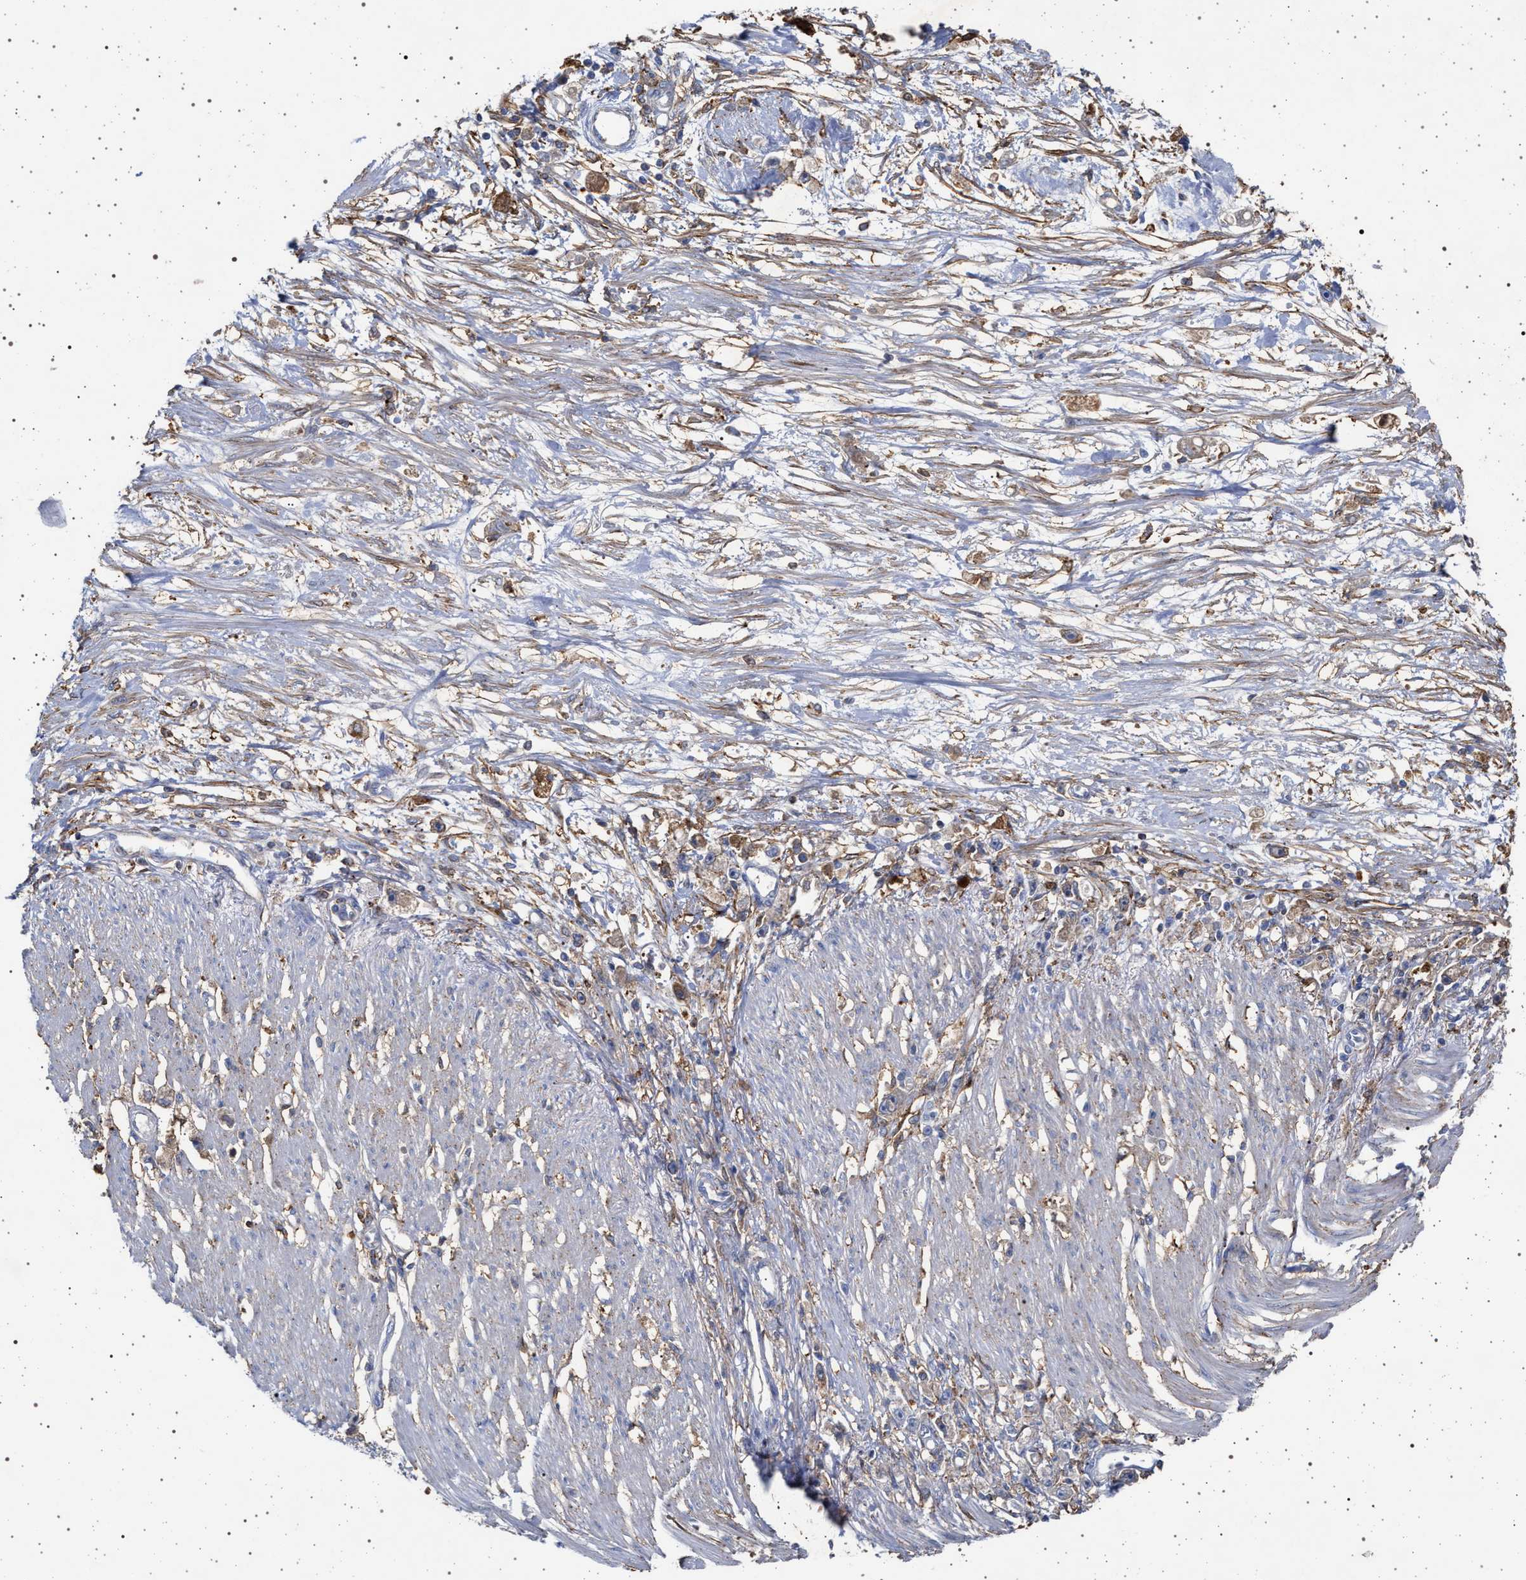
{"staining": {"intensity": "negative", "quantity": "none", "location": "none"}, "tissue": "stomach cancer", "cell_type": "Tumor cells", "image_type": "cancer", "snomed": [{"axis": "morphology", "description": "Adenocarcinoma, NOS"}, {"axis": "topography", "description": "Stomach"}], "caption": "This is a histopathology image of IHC staining of adenocarcinoma (stomach), which shows no expression in tumor cells.", "gene": "PLG", "patient": {"sex": "female", "age": 59}}